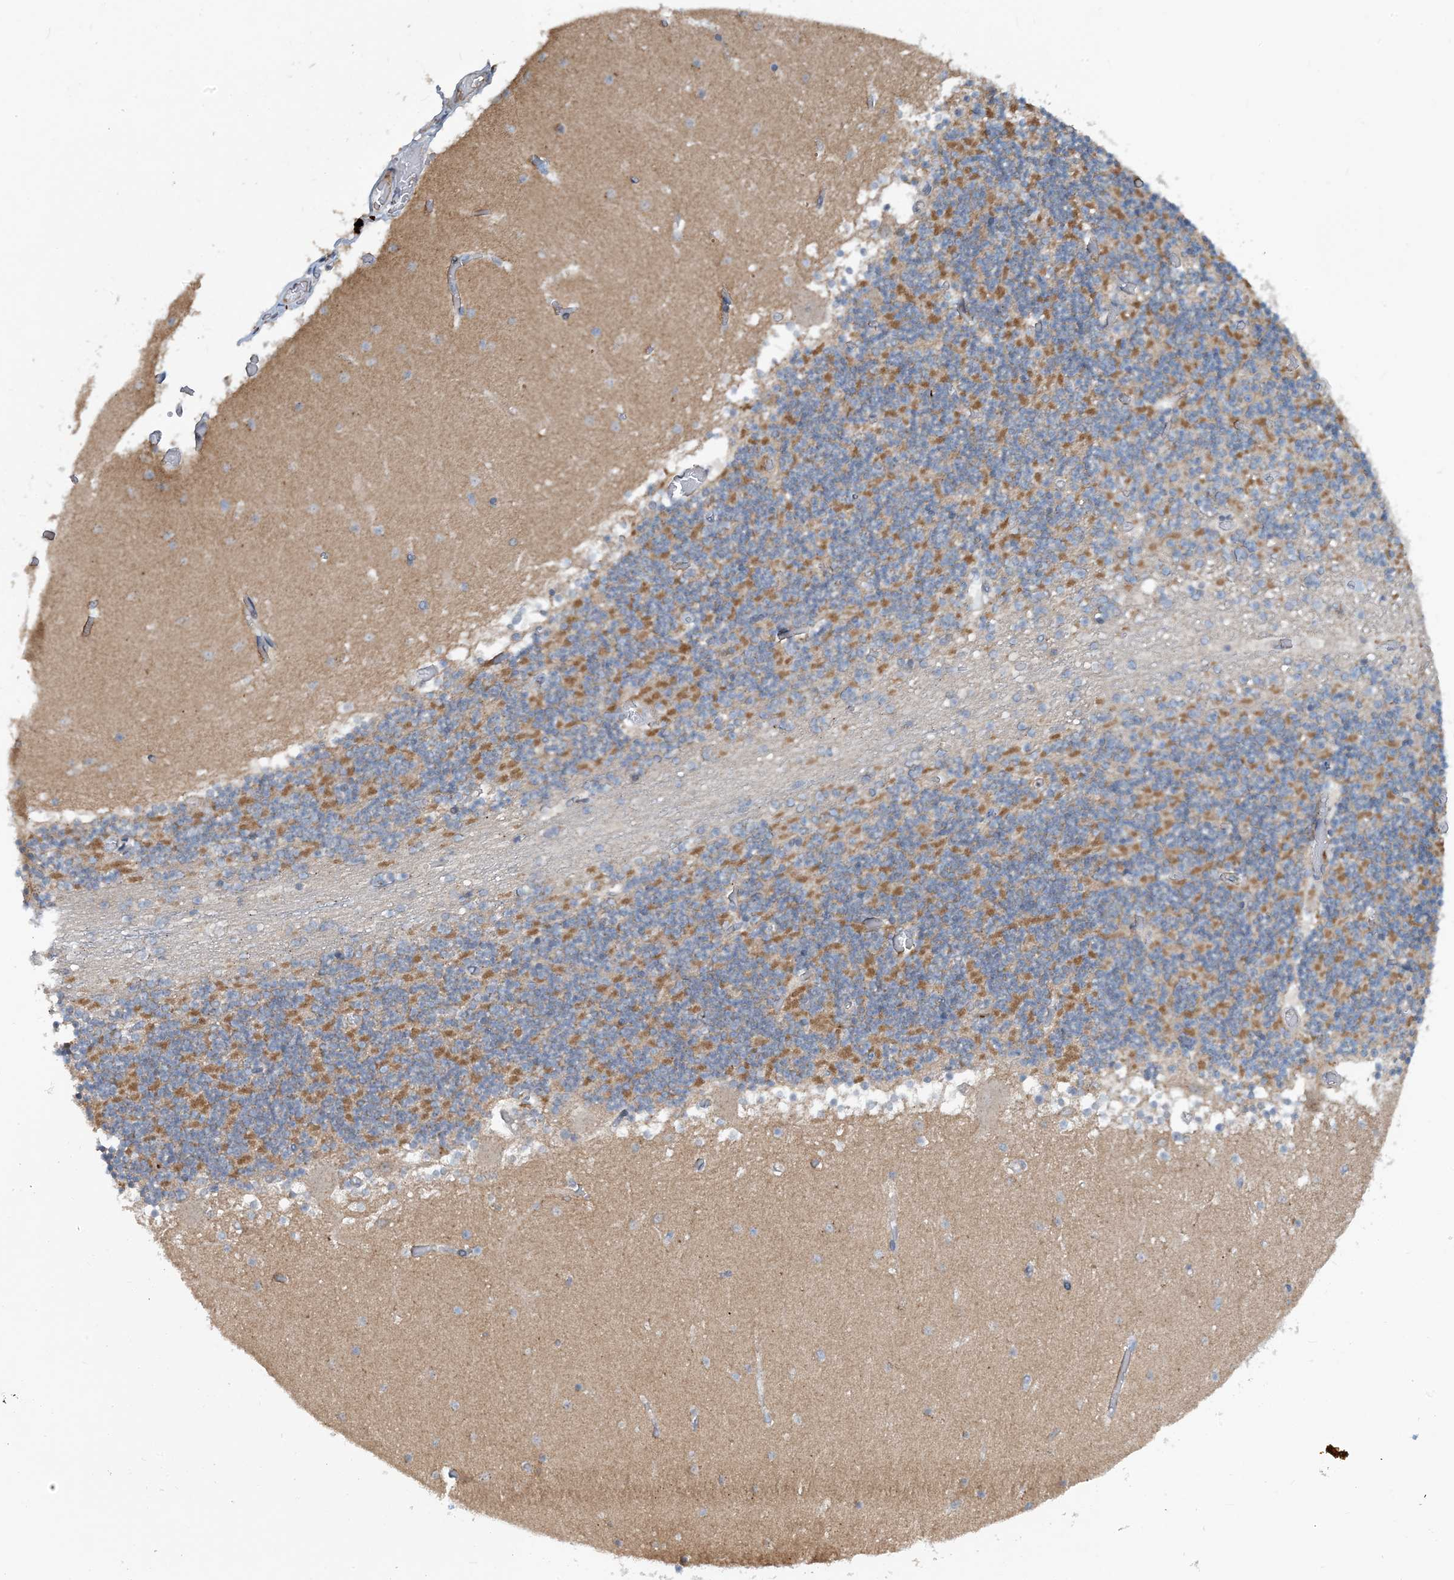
{"staining": {"intensity": "moderate", "quantity": "25%-75%", "location": "cytoplasmic/membranous"}, "tissue": "cerebellum", "cell_type": "Cells in granular layer", "image_type": "normal", "snomed": [{"axis": "morphology", "description": "Normal tissue, NOS"}, {"axis": "topography", "description": "Cerebellum"}], "caption": "DAB immunohistochemical staining of normal human cerebellum shows moderate cytoplasmic/membranous protein expression in approximately 25%-75% of cells in granular layer.", "gene": "TINAG", "patient": {"sex": "female", "age": 28}}